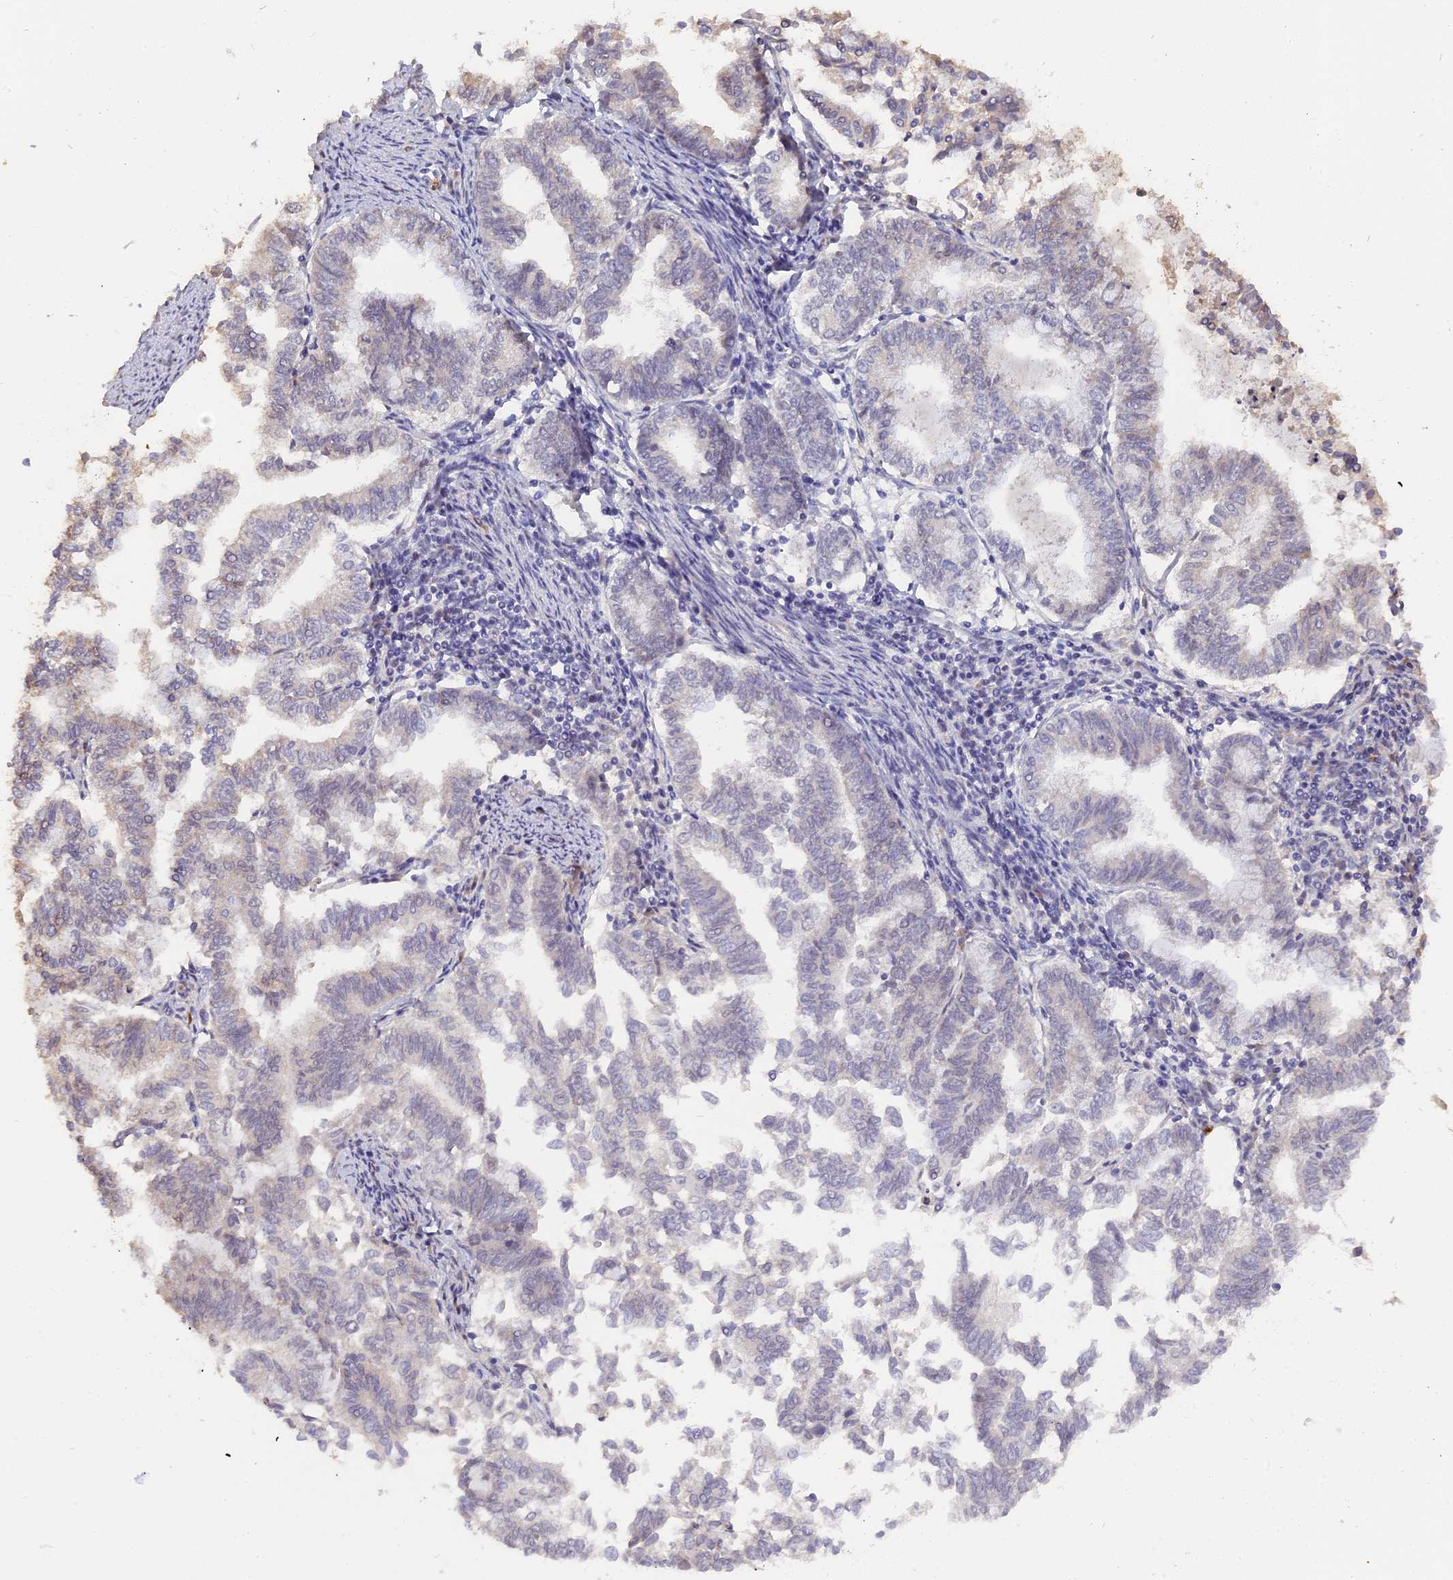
{"staining": {"intensity": "negative", "quantity": "none", "location": "none"}, "tissue": "endometrial cancer", "cell_type": "Tumor cells", "image_type": "cancer", "snomed": [{"axis": "morphology", "description": "Adenocarcinoma, NOS"}, {"axis": "topography", "description": "Endometrium"}], "caption": "The immunohistochemistry micrograph has no significant staining in tumor cells of endometrial cancer (adenocarcinoma) tissue. (Stains: DAB IHC with hematoxylin counter stain, Microscopy: brightfield microscopy at high magnification).", "gene": "NR1H3", "patient": {"sex": "female", "age": 79}}